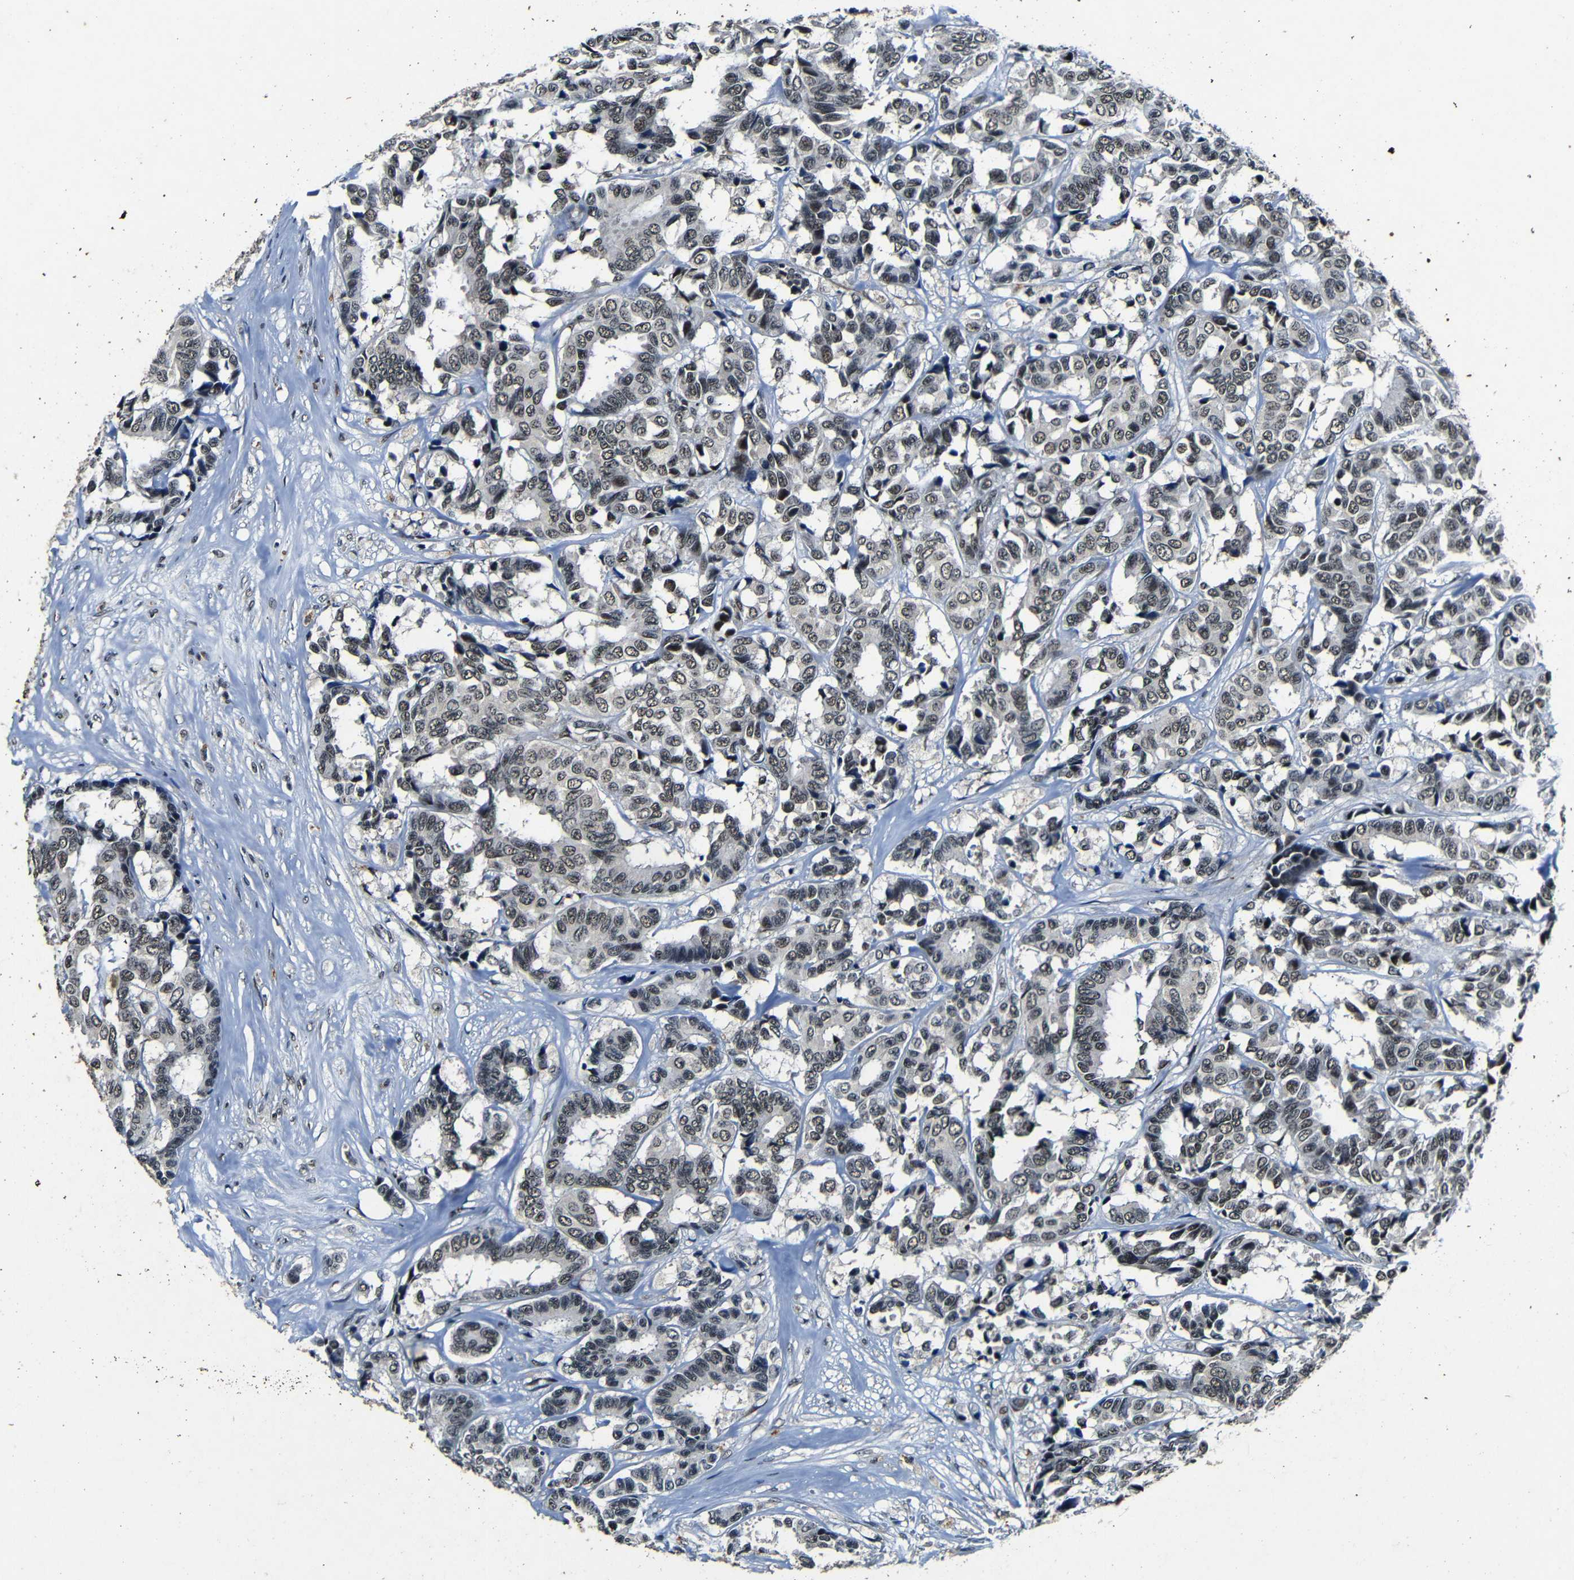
{"staining": {"intensity": "weak", "quantity": ">75%", "location": "nuclear"}, "tissue": "breast cancer", "cell_type": "Tumor cells", "image_type": "cancer", "snomed": [{"axis": "morphology", "description": "Duct carcinoma"}, {"axis": "topography", "description": "Breast"}], "caption": "Protein staining of breast intraductal carcinoma tissue exhibits weak nuclear positivity in approximately >75% of tumor cells.", "gene": "FOXD4", "patient": {"sex": "female", "age": 87}}